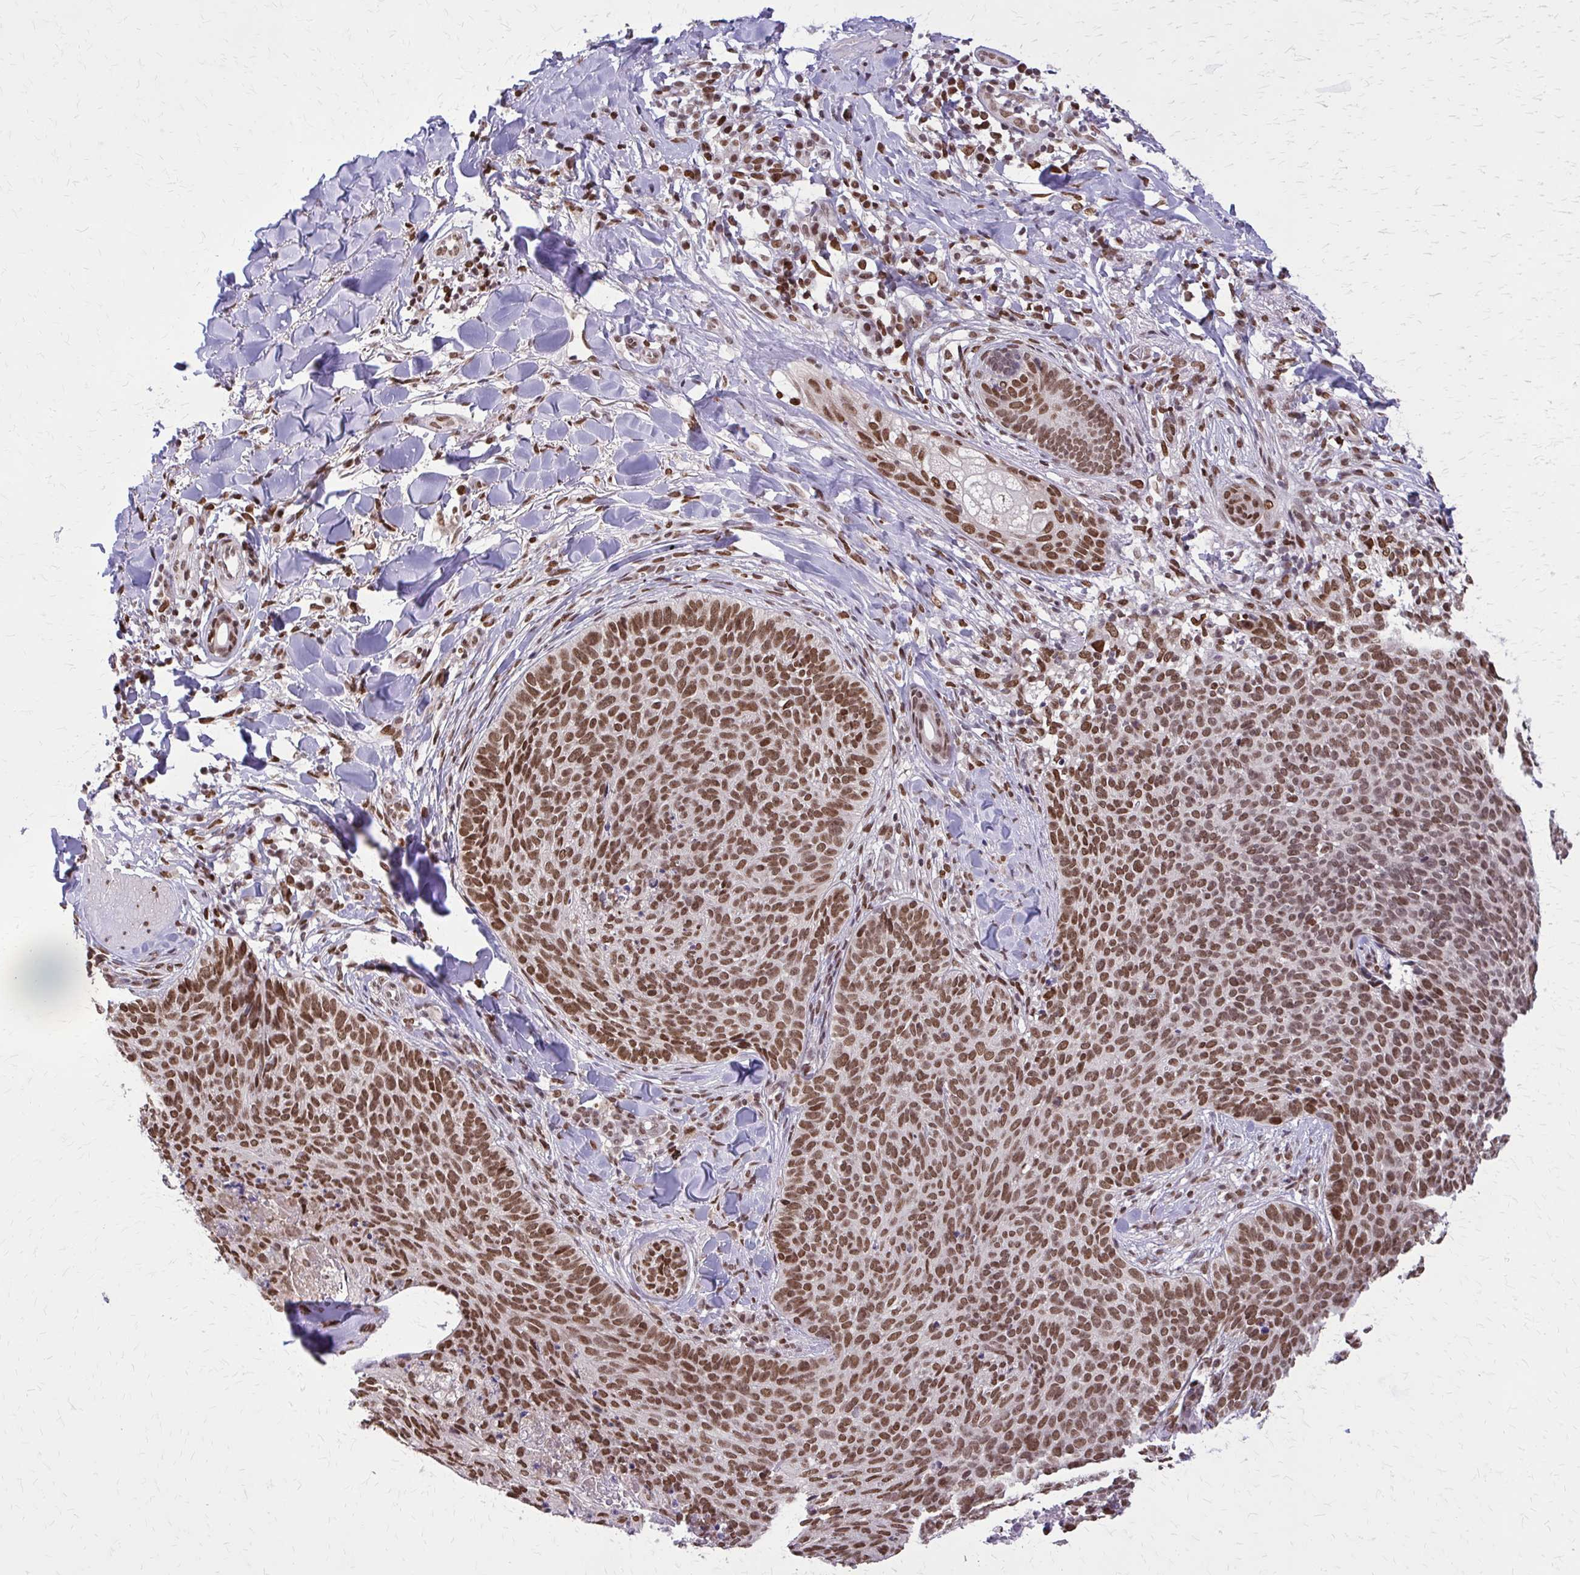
{"staining": {"intensity": "moderate", "quantity": ">75%", "location": "nuclear"}, "tissue": "skin cancer", "cell_type": "Tumor cells", "image_type": "cancer", "snomed": [{"axis": "morphology", "description": "Basal cell carcinoma"}, {"axis": "topography", "description": "Skin"}, {"axis": "topography", "description": "Skin of face"}], "caption": "The photomicrograph exhibits a brown stain indicating the presence of a protein in the nuclear of tumor cells in skin cancer (basal cell carcinoma). (IHC, brightfield microscopy, high magnification).", "gene": "TTF1", "patient": {"sex": "male", "age": 56}}